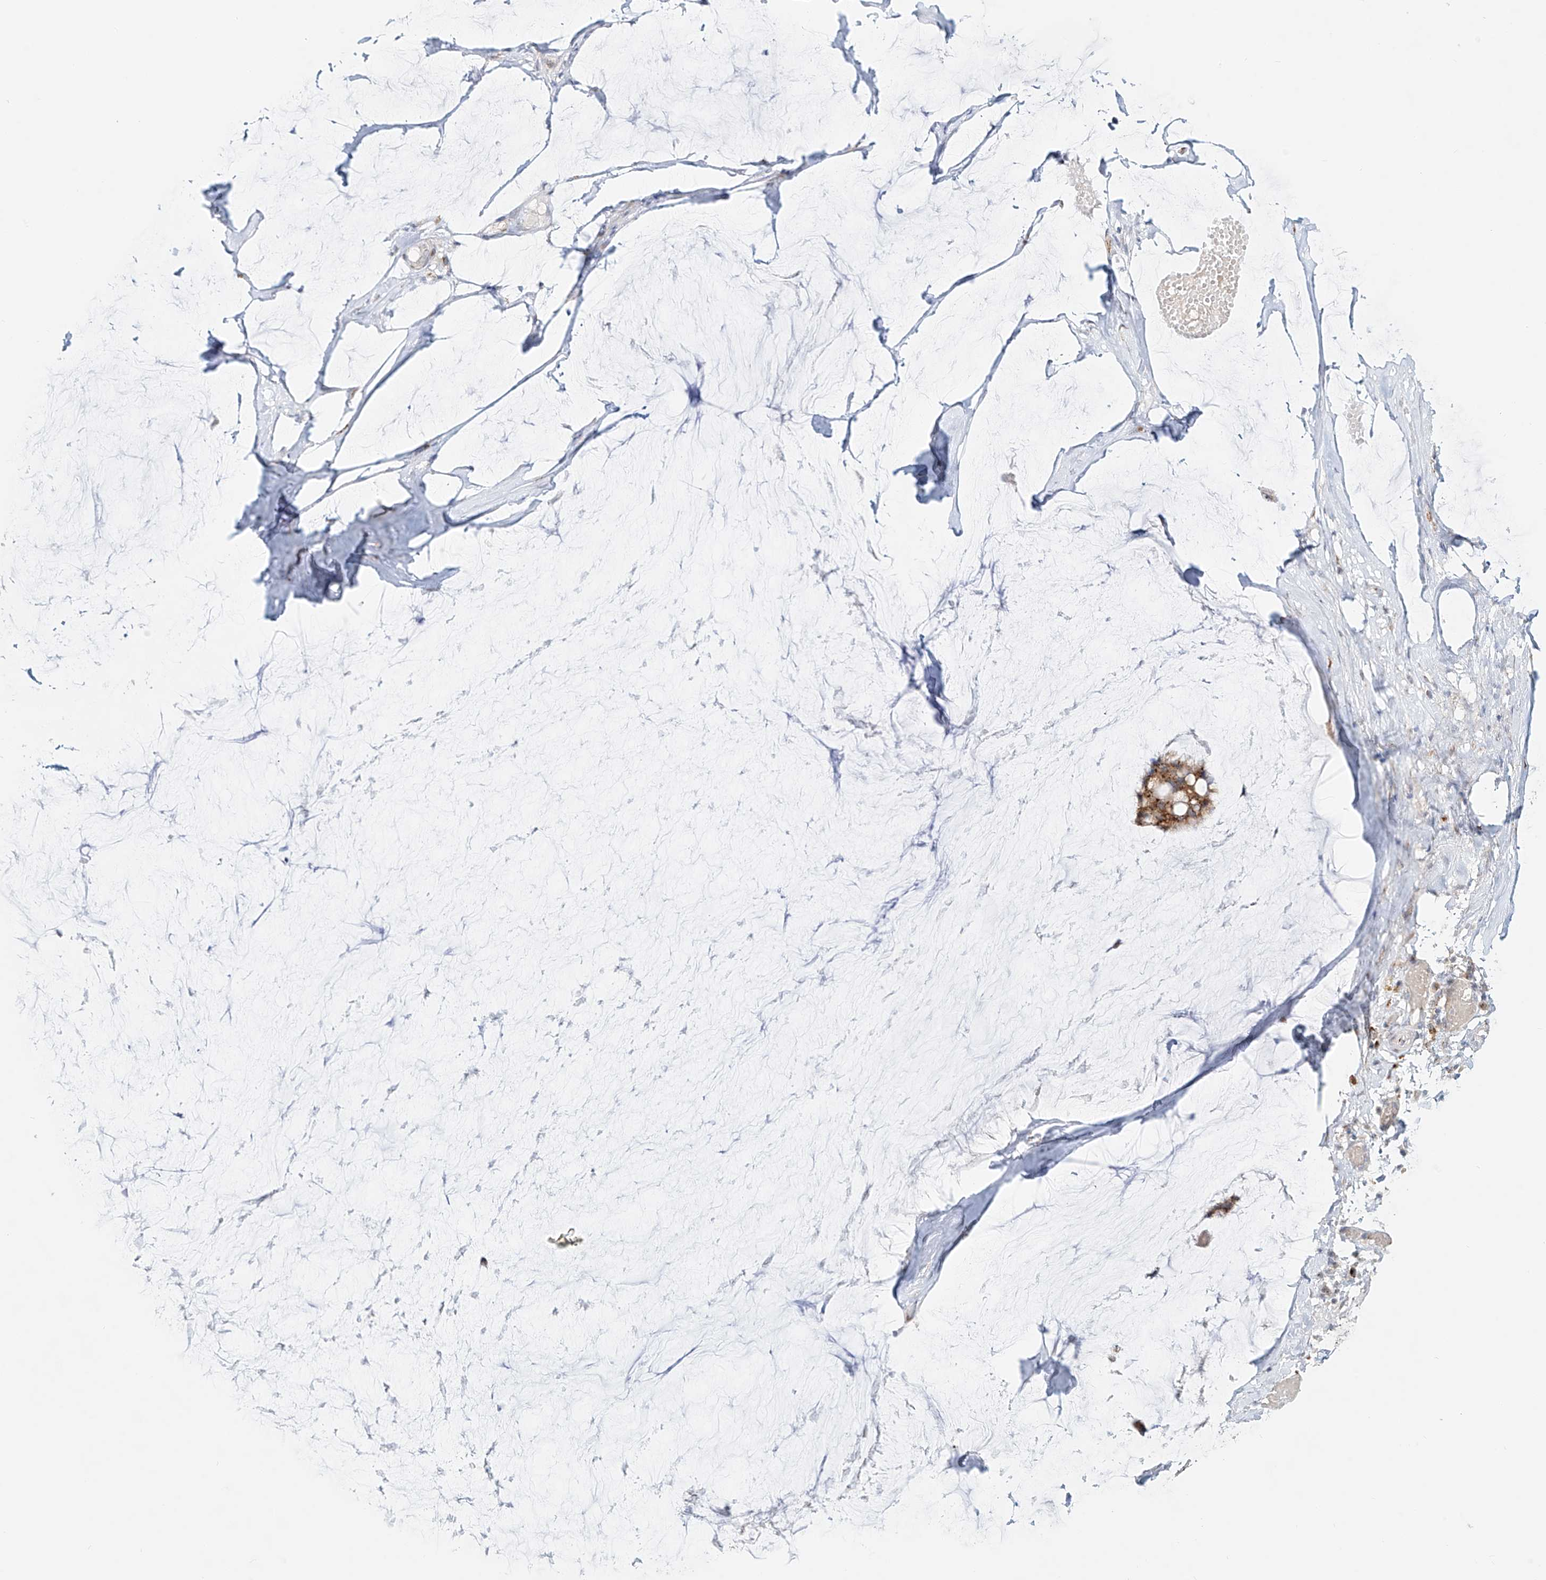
{"staining": {"intensity": "moderate", "quantity": ">75%", "location": "cytoplasmic/membranous"}, "tissue": "ovarian cancer", "cell_type": "Tumor cells", "image_type": "cancer", "snomed": [{"axis": "morphology", "description": "Cystadenocarcinoma, mucinous, NOS"}, {"axis": "topography", "description": "Ovary"}], "caption": "Immunohistochemistry (DAB (3,3'-diaminobenzidine)) staining of human ovarian cancer reveals moderate cytoplasmic/membranous protein positivity in about >75% of tumor cells.", "gene": "BSDC1", "patient": {"sex": "female", "age": 39}}